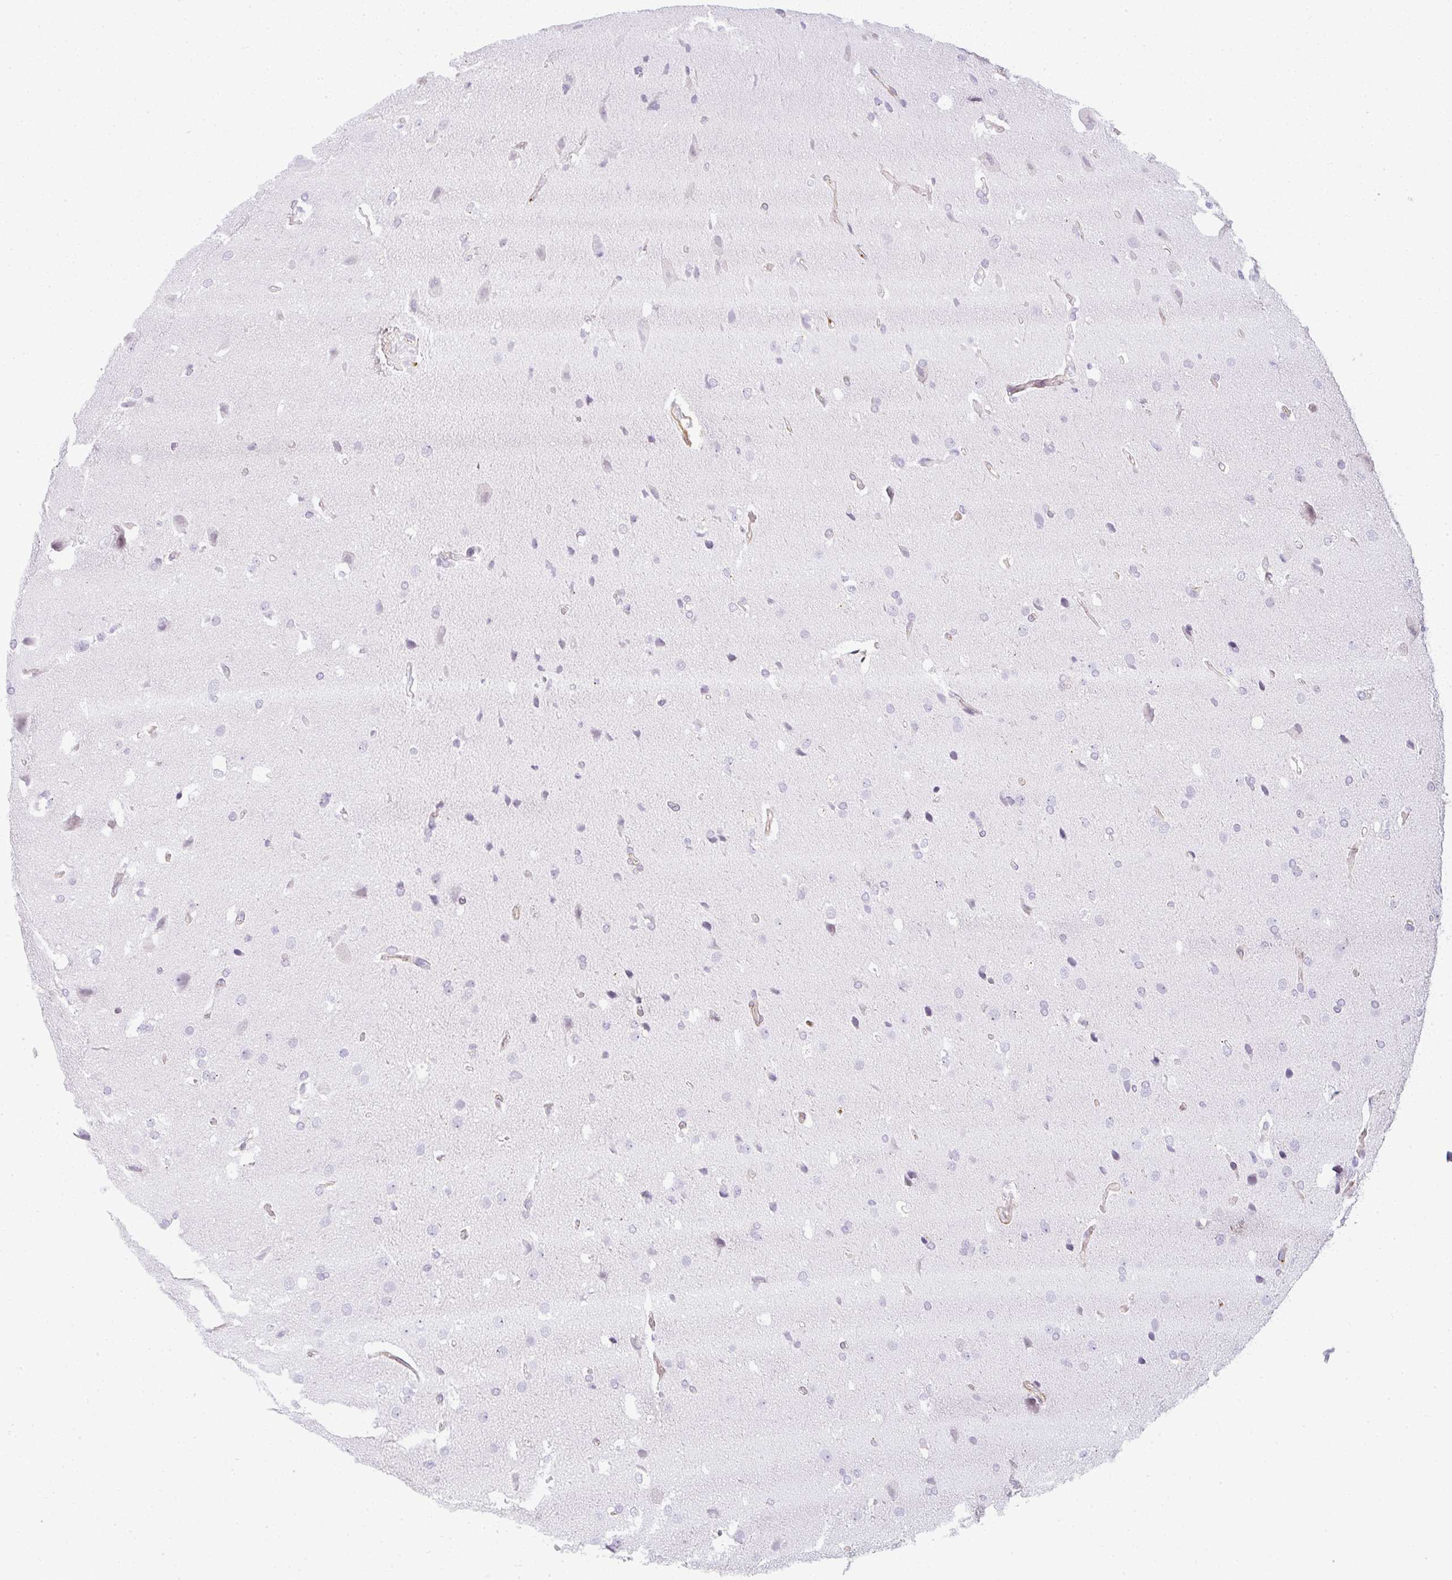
{"staining": {"intensity": "negative", "quantity": "none", "location": "none"}, "tissue": "glioma", "cell_type": "Tumor cells", "image_type": "cancer", "snomed": [{"axis": "morphology", "description": "Glioma, malignant, High grade"}, {"axis": "topography", "description": "Brain"}], "caption": "Immunohistochemistry photomicrograph of neoplastic tissue: glioma stained with DAB (3,3'-diaminobenzidine) displays no significant protein staining in tumor cells.", "gene": "SULF1", "patient": {"sex": "male", "age": 56}}